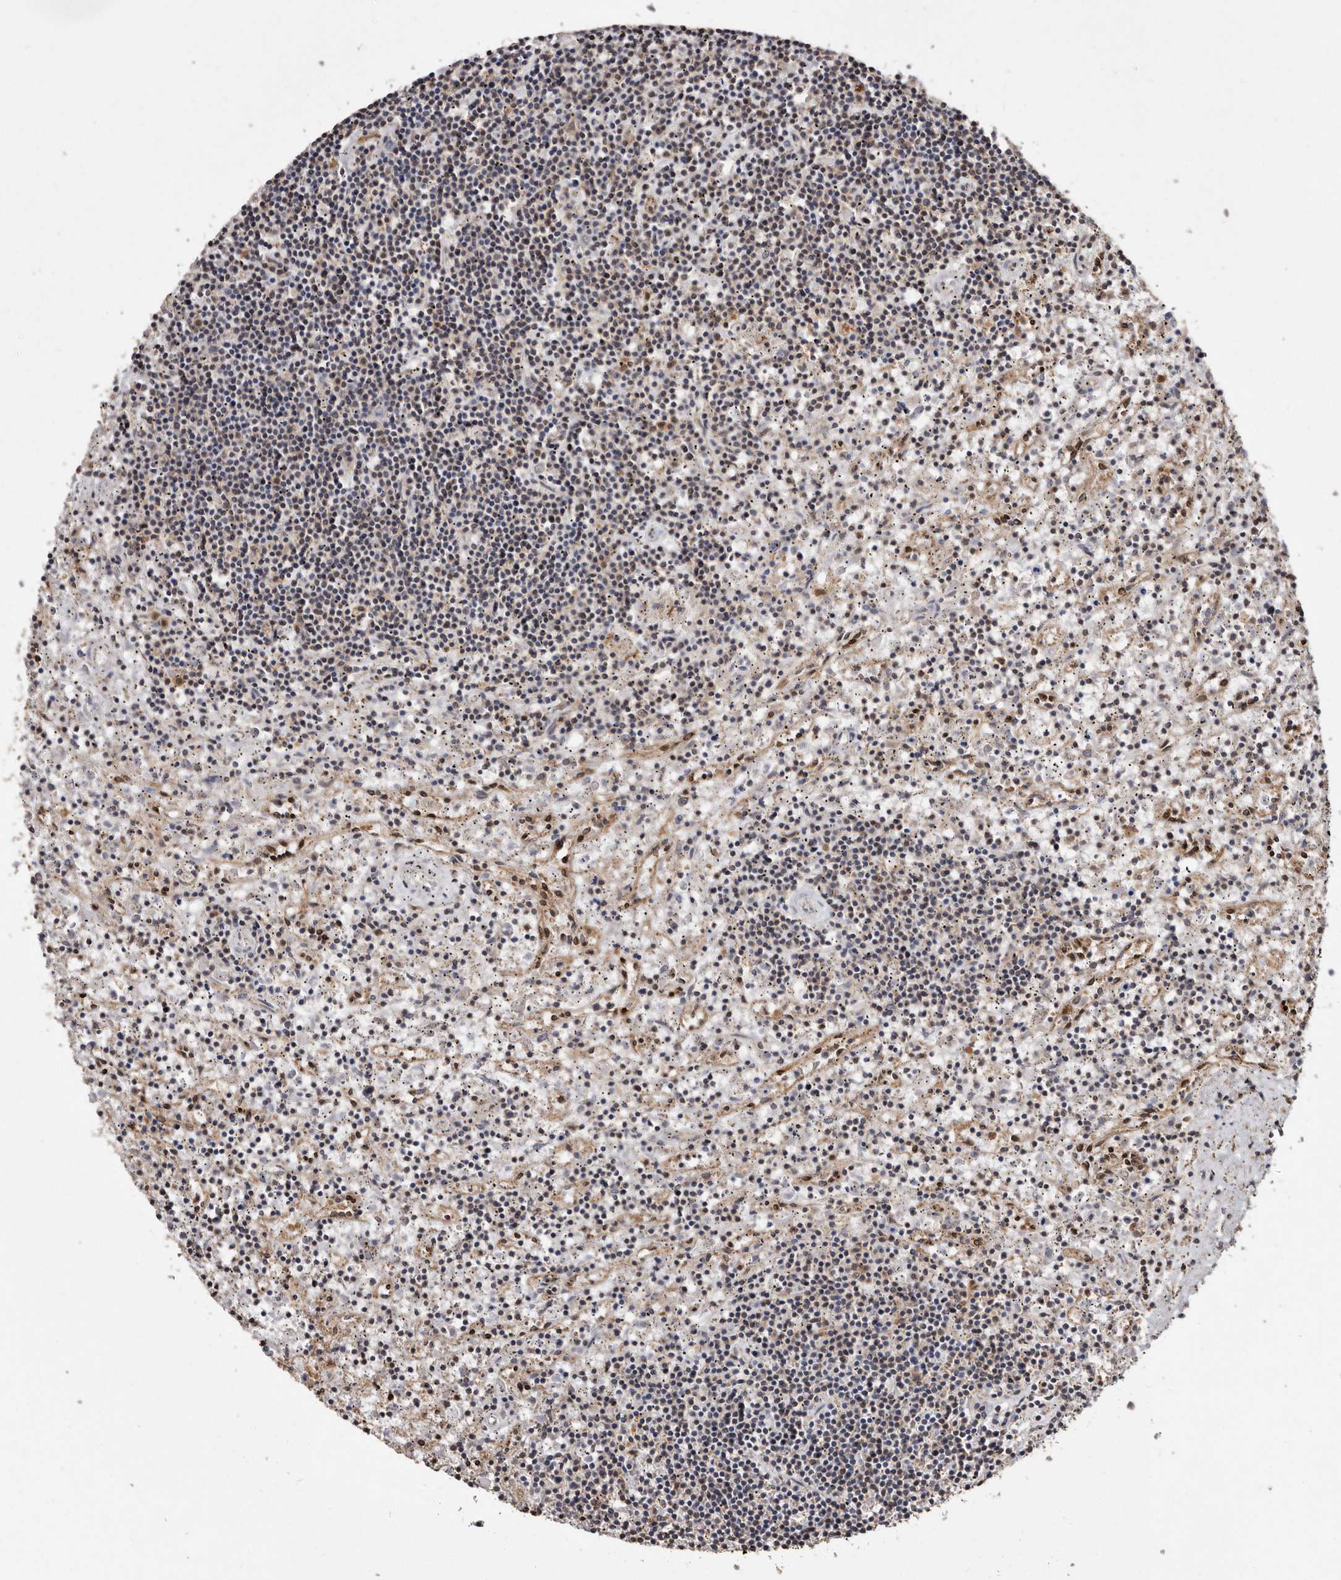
{"staining": {"intensity": "negative", "quantity": "none", "location": "none"}, "tissue": "lymphoma", "cell_type": "Tumor cells", "image_type": "cancer", "snomed": [{"axis": "morphology", "description": "Malignant lymphoma, non-Hodgkin's type, Low grade"}, {"axis": "topography", "description": "Spleen"}], "caption": "There is no significant staining in tumor cells of malignant lymphoma, non-Hodgkin's type (low-grade). (DAB immunohistochemistry (IHC) with hematoxylin counter stain).", "gene": "FLAD1", "patient": {"sex": "male", "age": 76}}